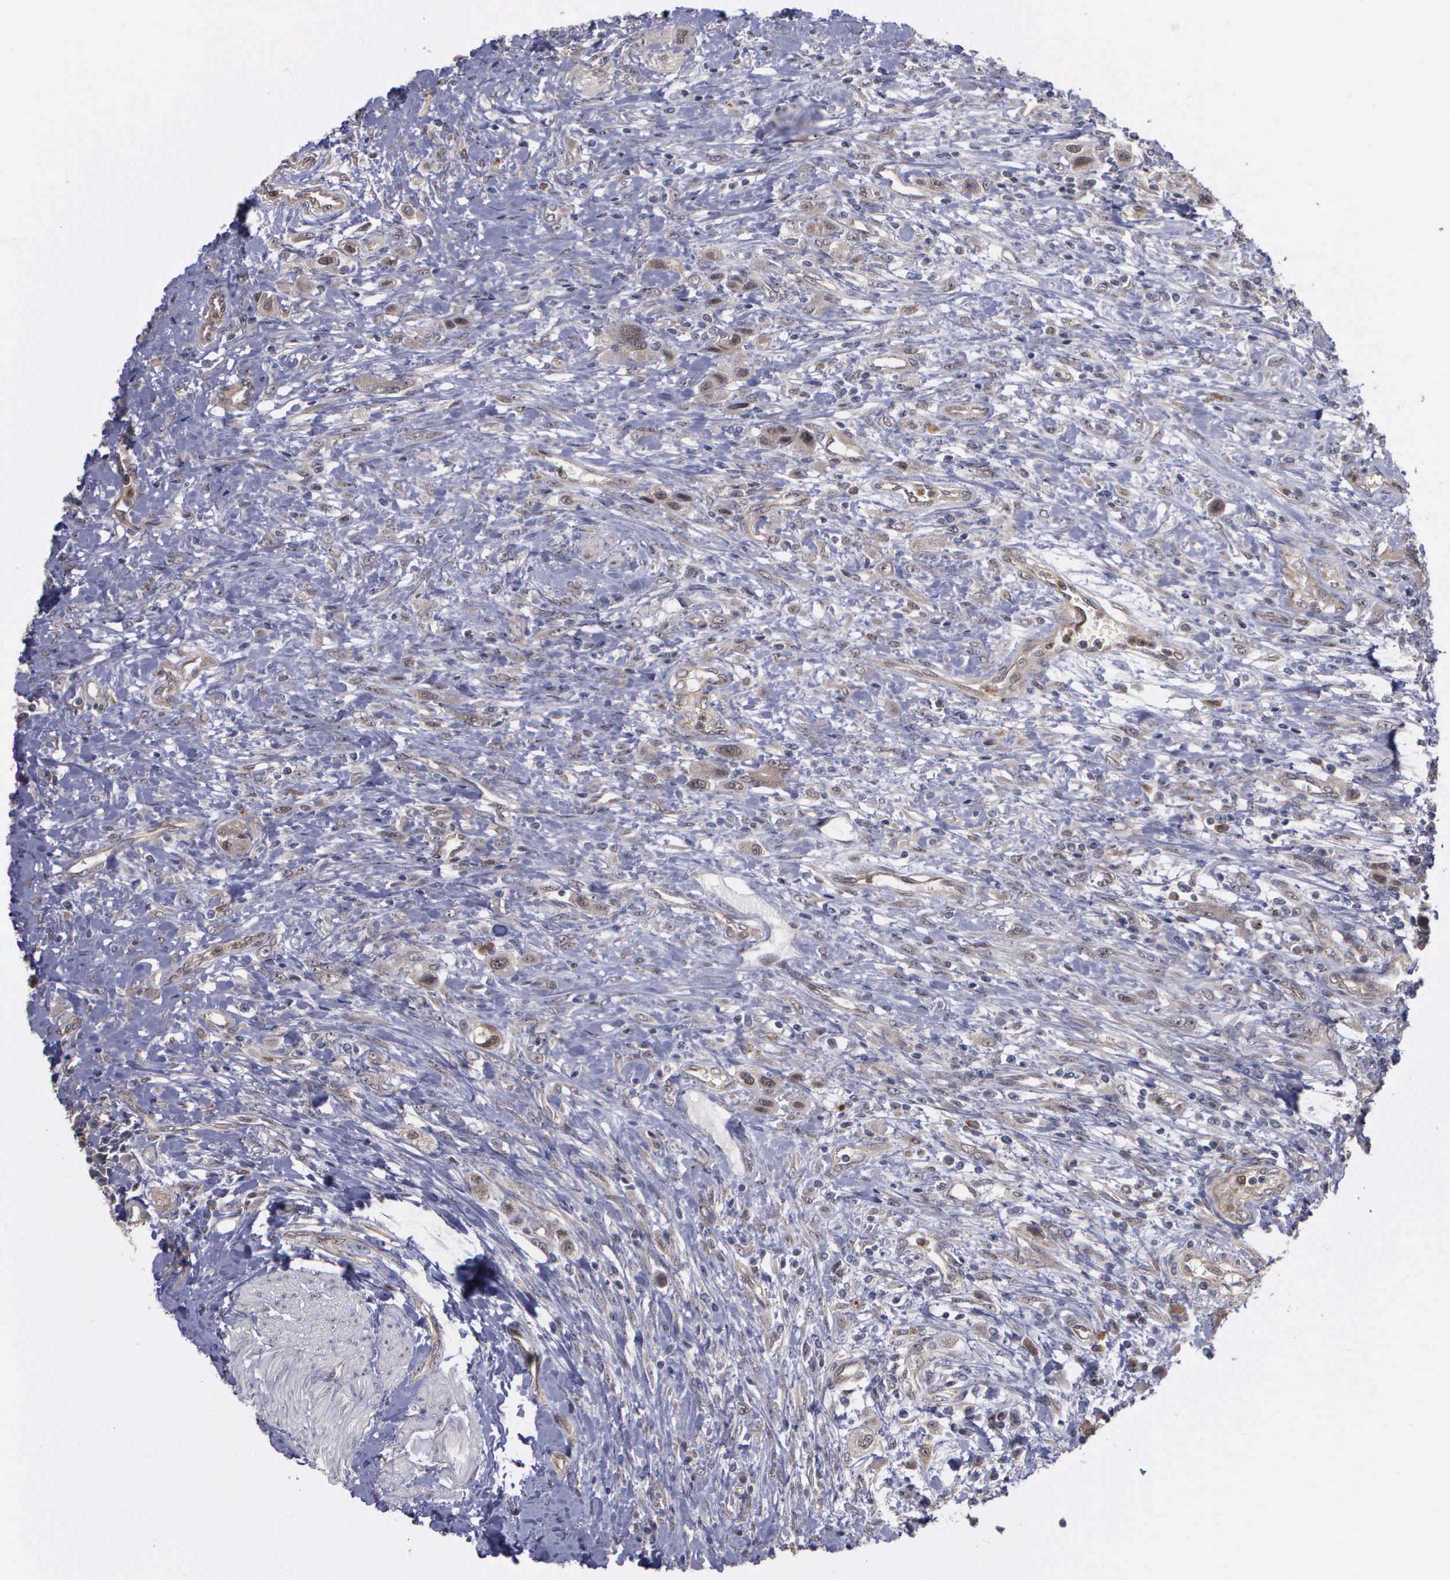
{"staining": {"intensity": "weak", "quantity": "25%-75%", "location": "cytoplasmic/membranous,nuclear"}, "tissue": "urothelial cancer", "cell_type": "Tumor cells", "image_type": "cancer", "snomed": [{"axis": "morphology", "description": "Urothelial carcinoma, High grade"}, {"axis": "topography", "description": "Urinary bladder"}], "caption": "Immunohistochemical staining of human urothelial cancer demonstrates weak cytoplasmic/membranous and nuclear protein staining in approximately 25%-75% of tumor cells. (Brightfield microscopy of DAB IHC at high magnification).", "gene": "MAP3K9", "patient": {"sex": "male", "age": 50}}